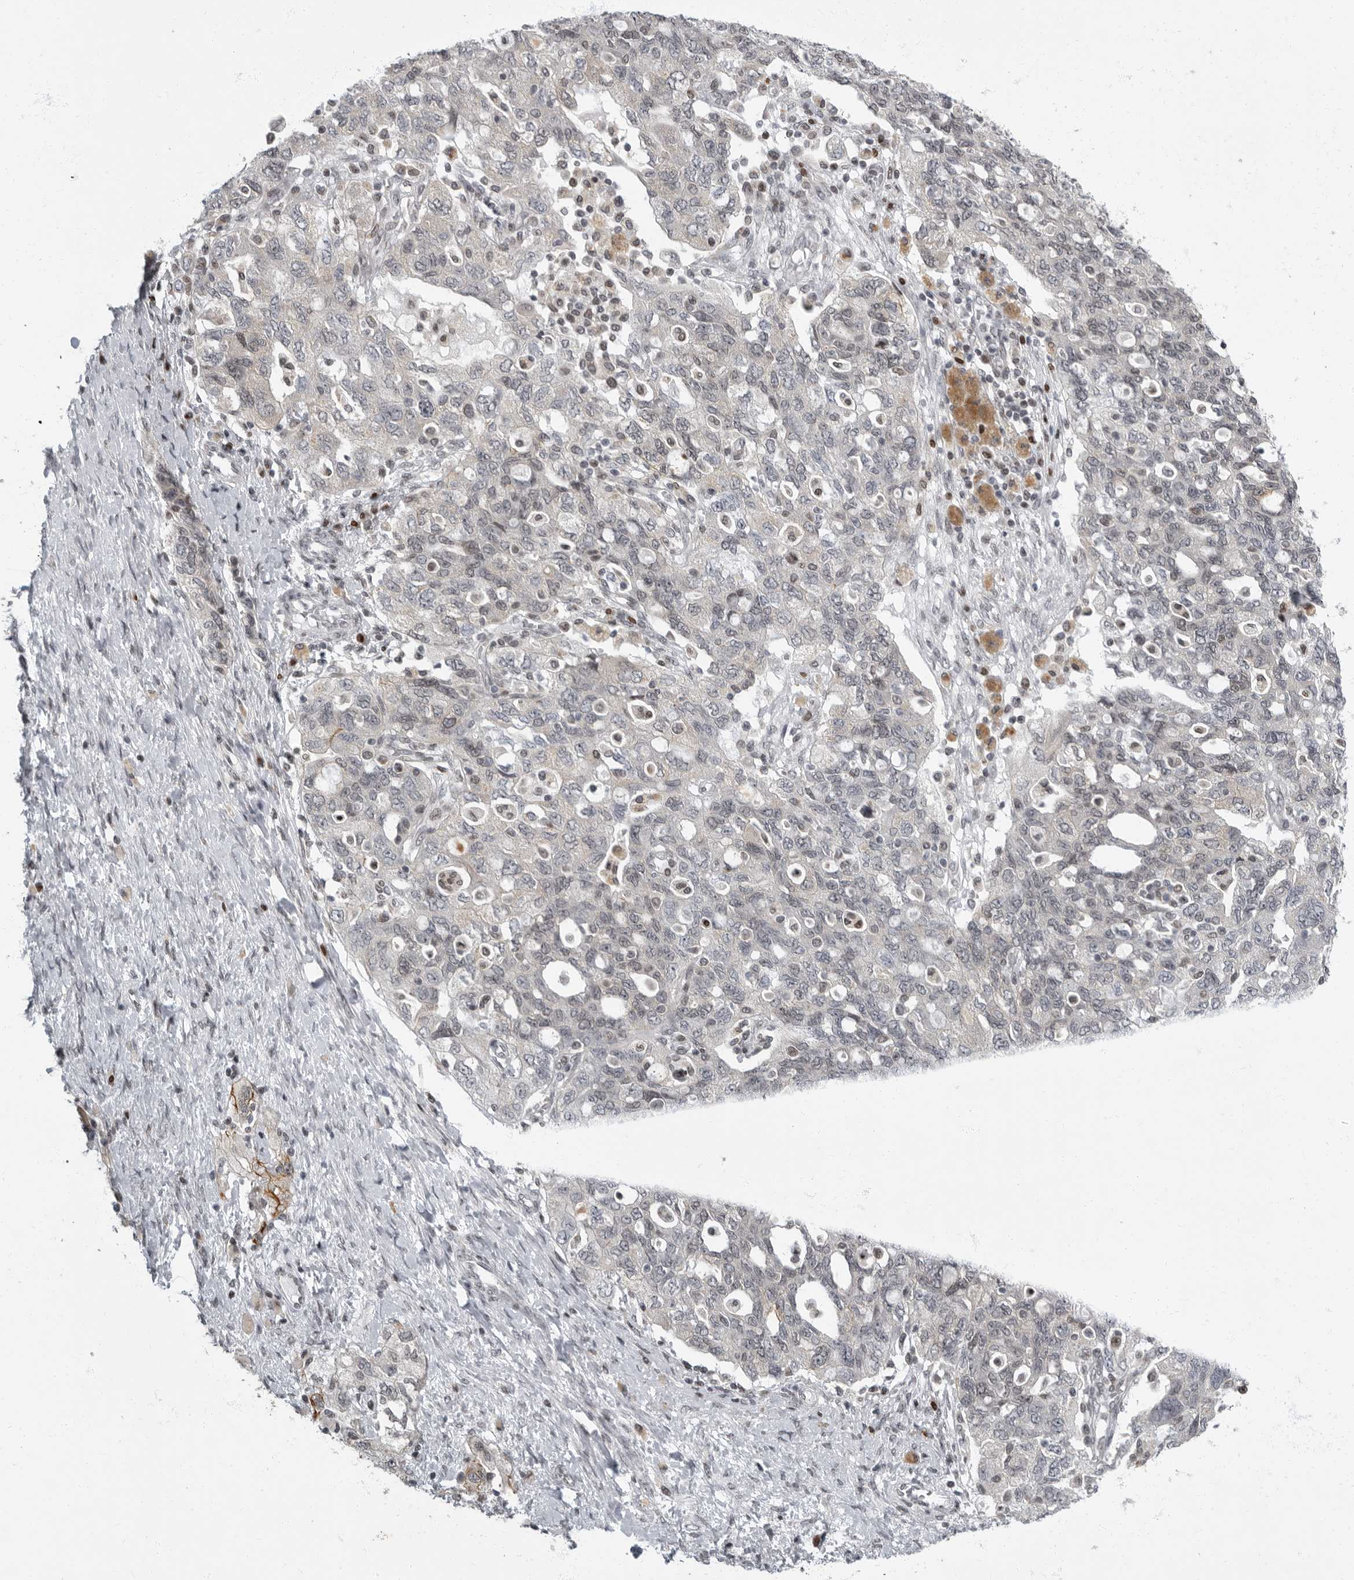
{"staining": {"intensity": "negative", "quantity": "none", "location": "none"}, "tissue": "ovarian cancer", "cell_type": "Tumor cells", "image_type": "cancer", "snomed": [{"axis": "morphology", "description": "Carcinoma, NOS"}, {"axis": "morphology", "description": "Cystadenocarcinoma, serous, NOS"}, {"axis": "topography", "description": "Ovary"}], "caption": "Tumor cells show no significant protein staining in carcinoma (ovarian). Nuclei are stained in blue.", "gene": "EVI5", "patient": {"sex": "female", "age": 69}}